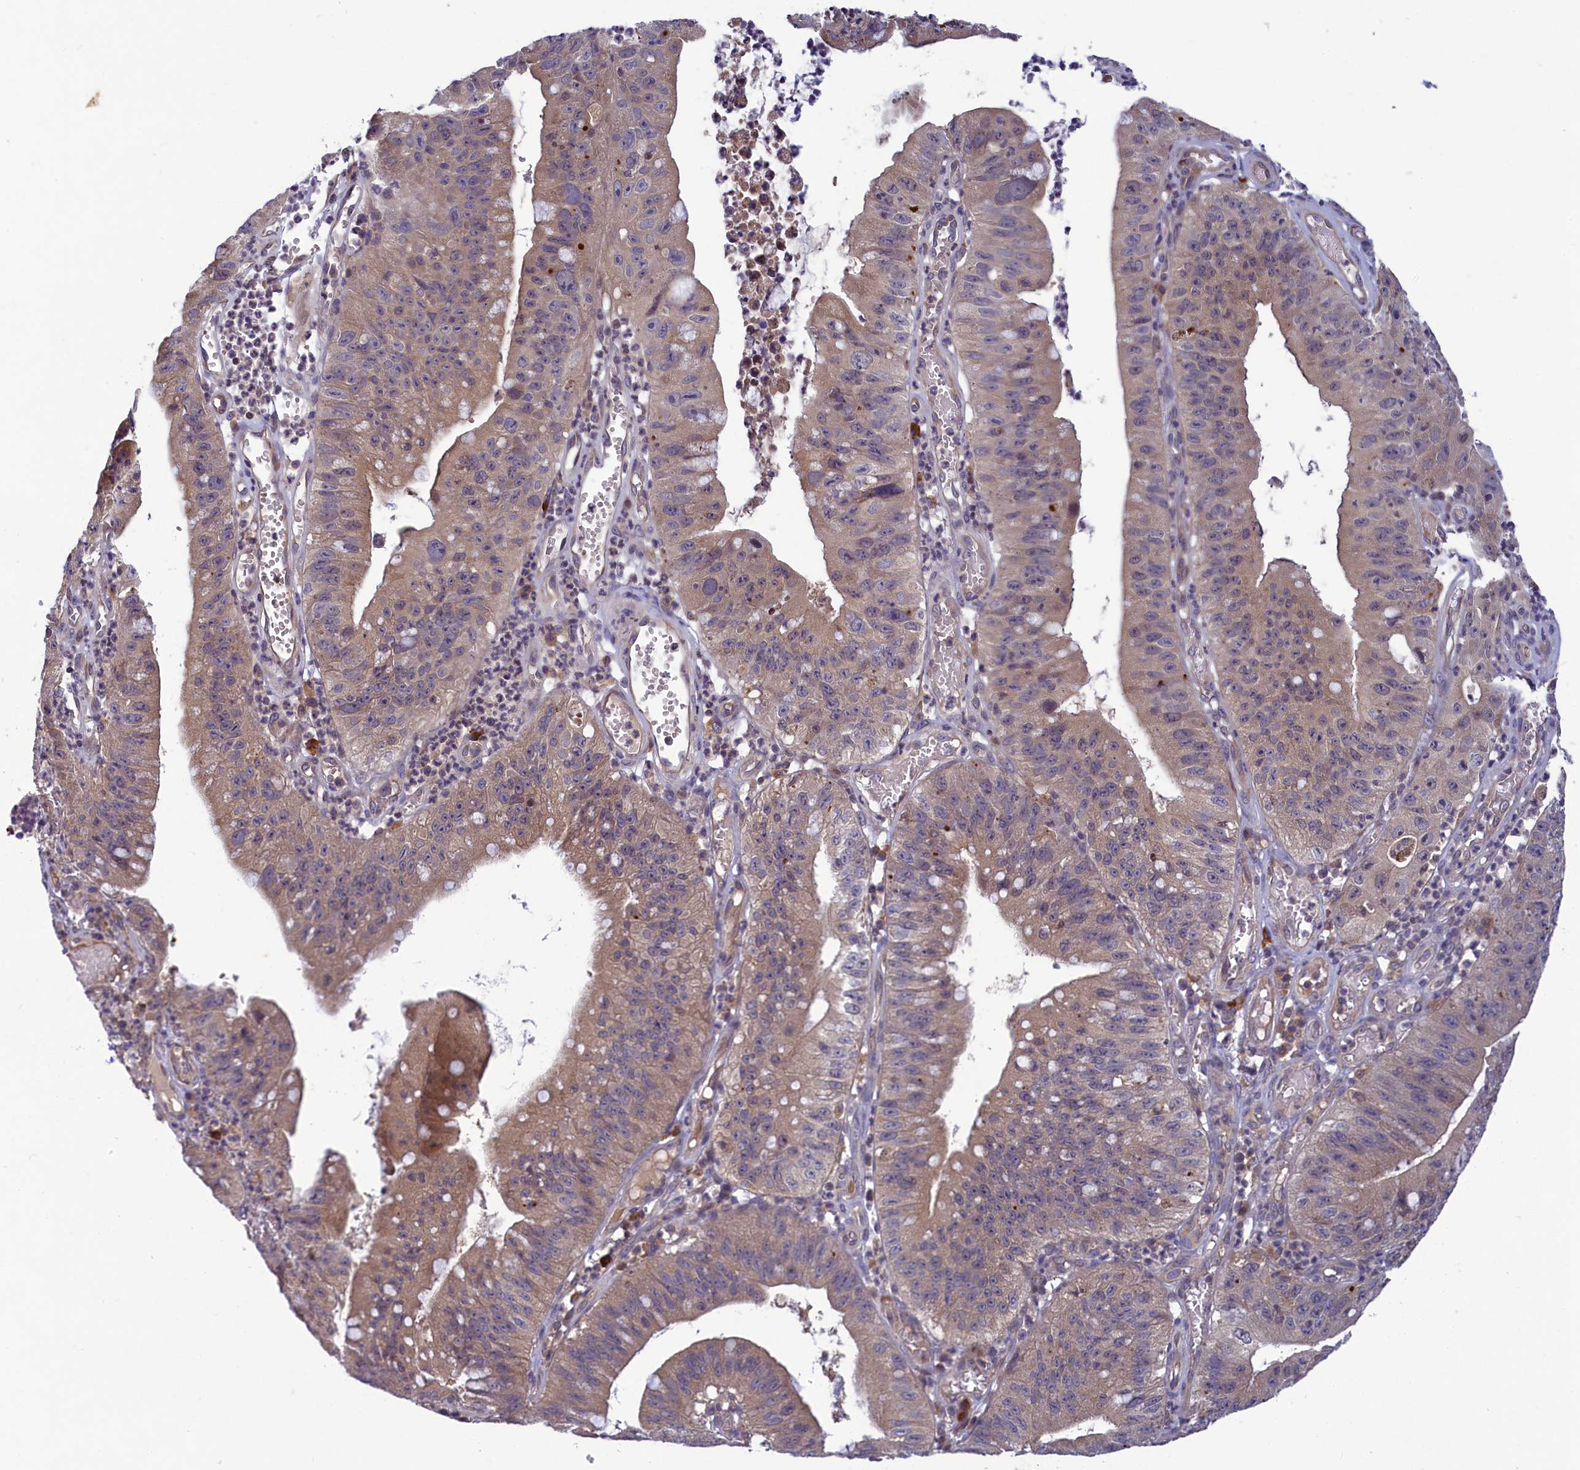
{"staining": {"intensity": "weak", "quantity": ">75%", "location": "cytoplasmic/membranous"}, "tissue": "stomach cancer", "cell_type": "Tumor cells", "image_type": "cancer", "snomed": [{"axis": "morphology", "description": "Adenocarcinoma, NOS"}, {"axis": "topography", "description": "Stomach"}], "caption": "Immunohistochemical staining of stomach cancer (adenocarcinoma) displays low levels of weak cytoplasmic/membranous protein staining in approximately >75% of tumor cells.", "gene": "NUBP1", "patient": {"sex": "male", "age": 59}}